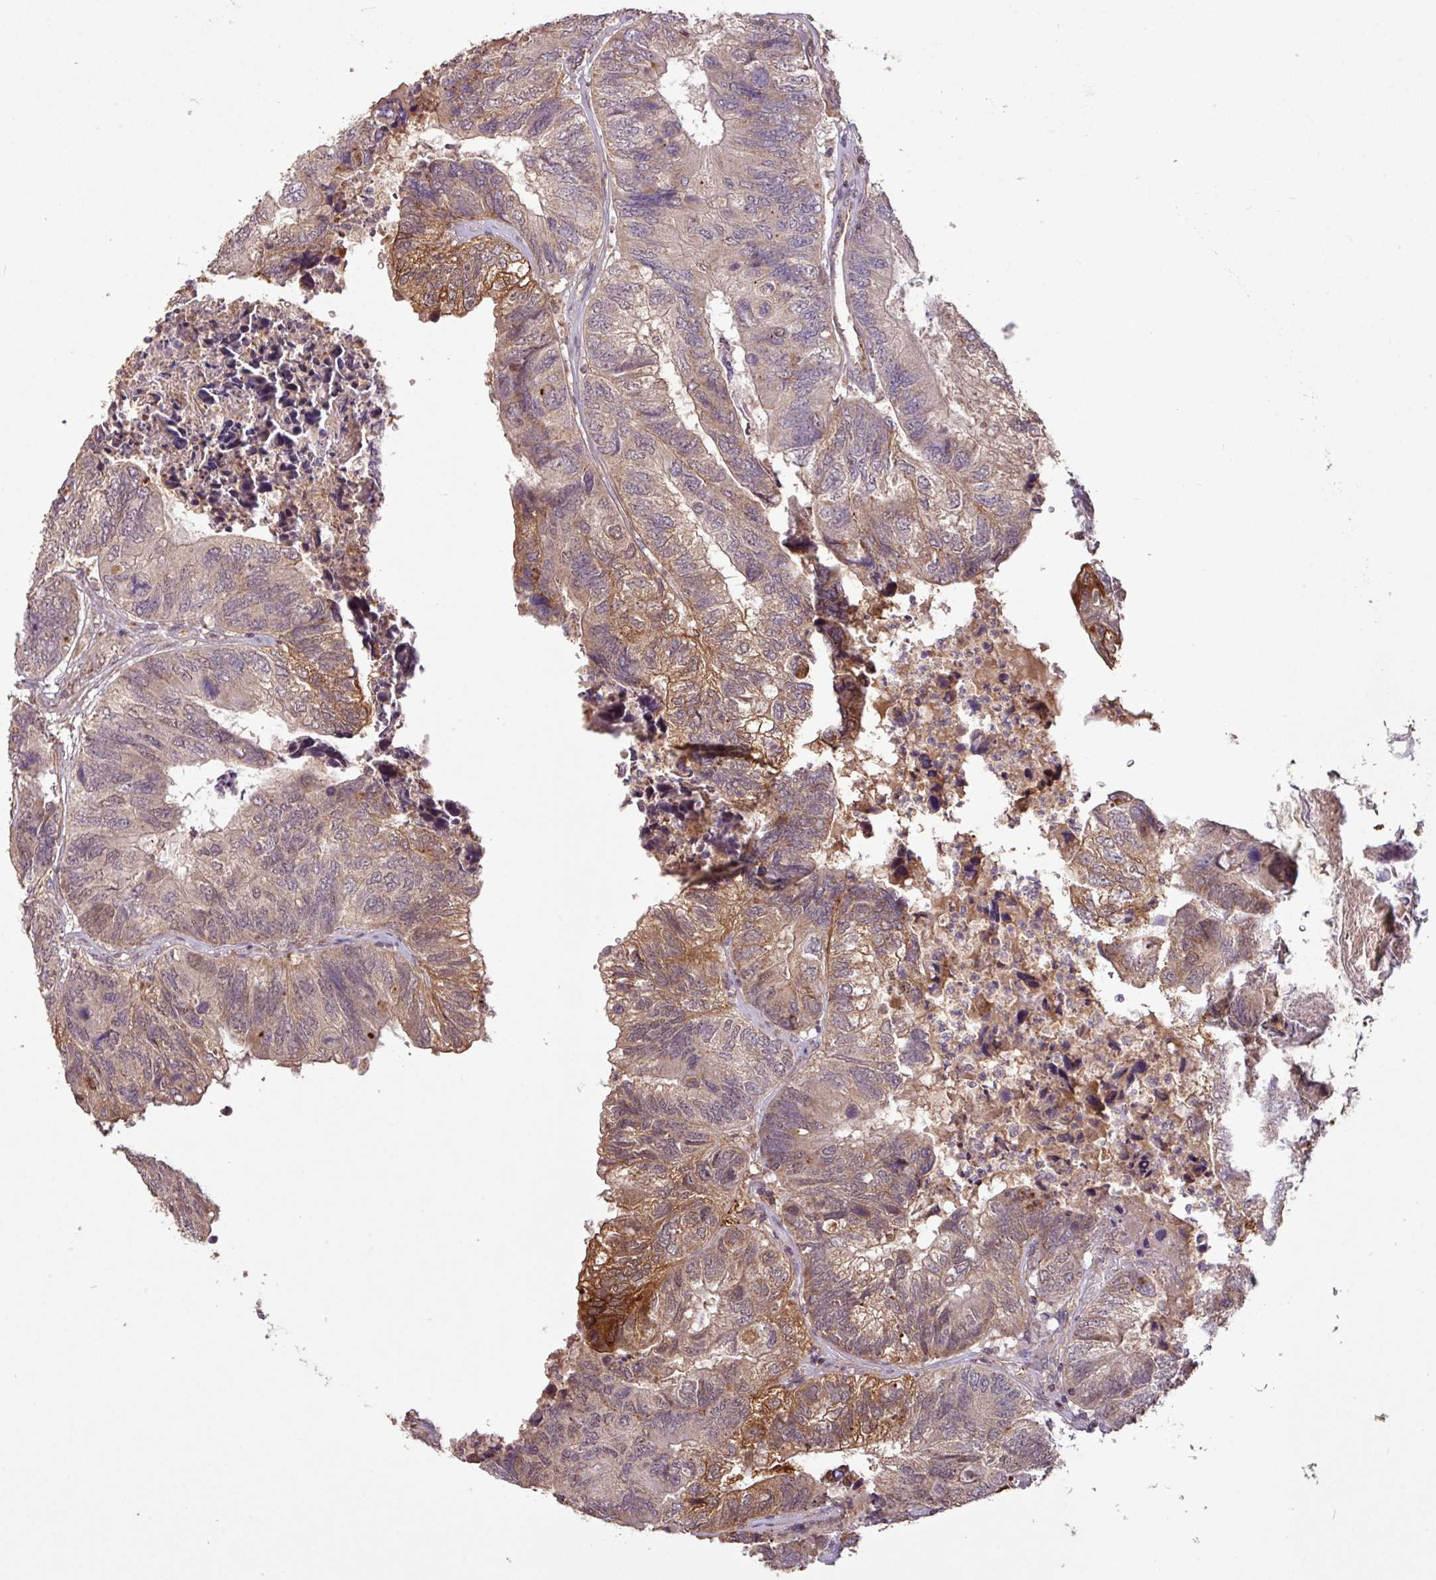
{"staining": {"intensity": "moderate", "quantity": "25%-75%", "location": "cytoplasmic/membranous"}, "tissue": "colorectal cancer", "cell_type": "Tumor cells", "image_type": "cancer", "snomed": [{"axis": "morphology", "description": "Adenocarcinoma, NOS"}, {"axis": "topography", "description": "Colon"}], "caption": "DAB (3,3'-diaminobenzidine) immunohistochemical staining of human colorectal cancer (adenocarcinoma) displays moderate cytoplasmic/membranous protein expression in approximately 25%-75% of tumor cells.", "gene": "YPEL3", "patient": {"sex": "female", "age": 67}}